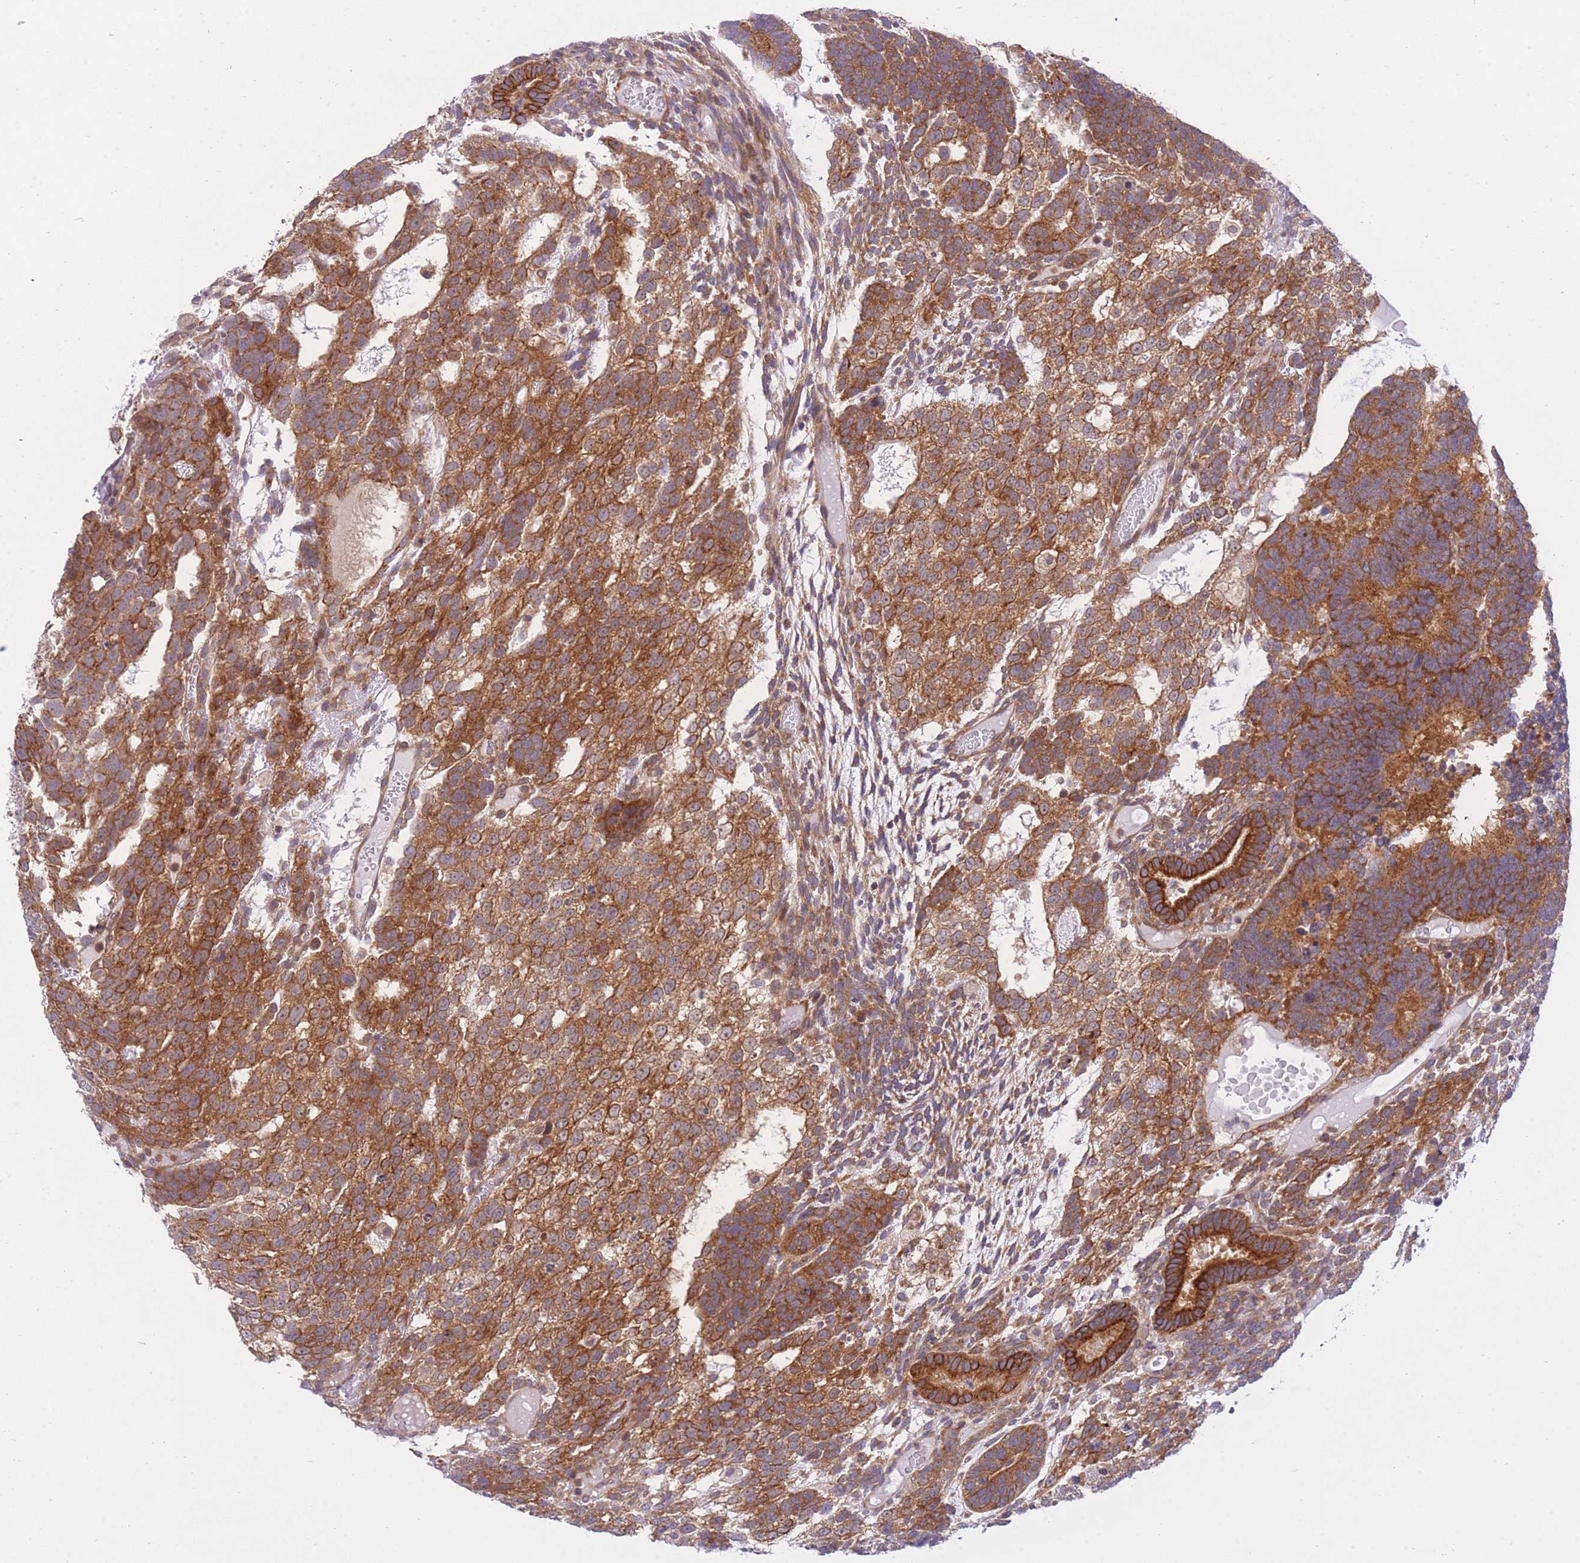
{"staining": {"intensity": "strong", "quantity": ">75%", "location": "cytoplasmic/membranous"}, "tissue": "testis cancer", "cell_type": "Tumor cells", "image_type": "cancer", "snomed": [{"axis": "morphology", "description": "Carcinoma, Embryonal, NOS"}, {"axis": "topography", "description": "Testis"}], "caption": "A histopathology image of human testis cancer (embryonal carcinoma) stained for a protein reveals strong cytoplasmic/membranous brown staining in tumor cells.", "gene": "EIF2B2", "patient": {"sex": "male", "age": 23}}